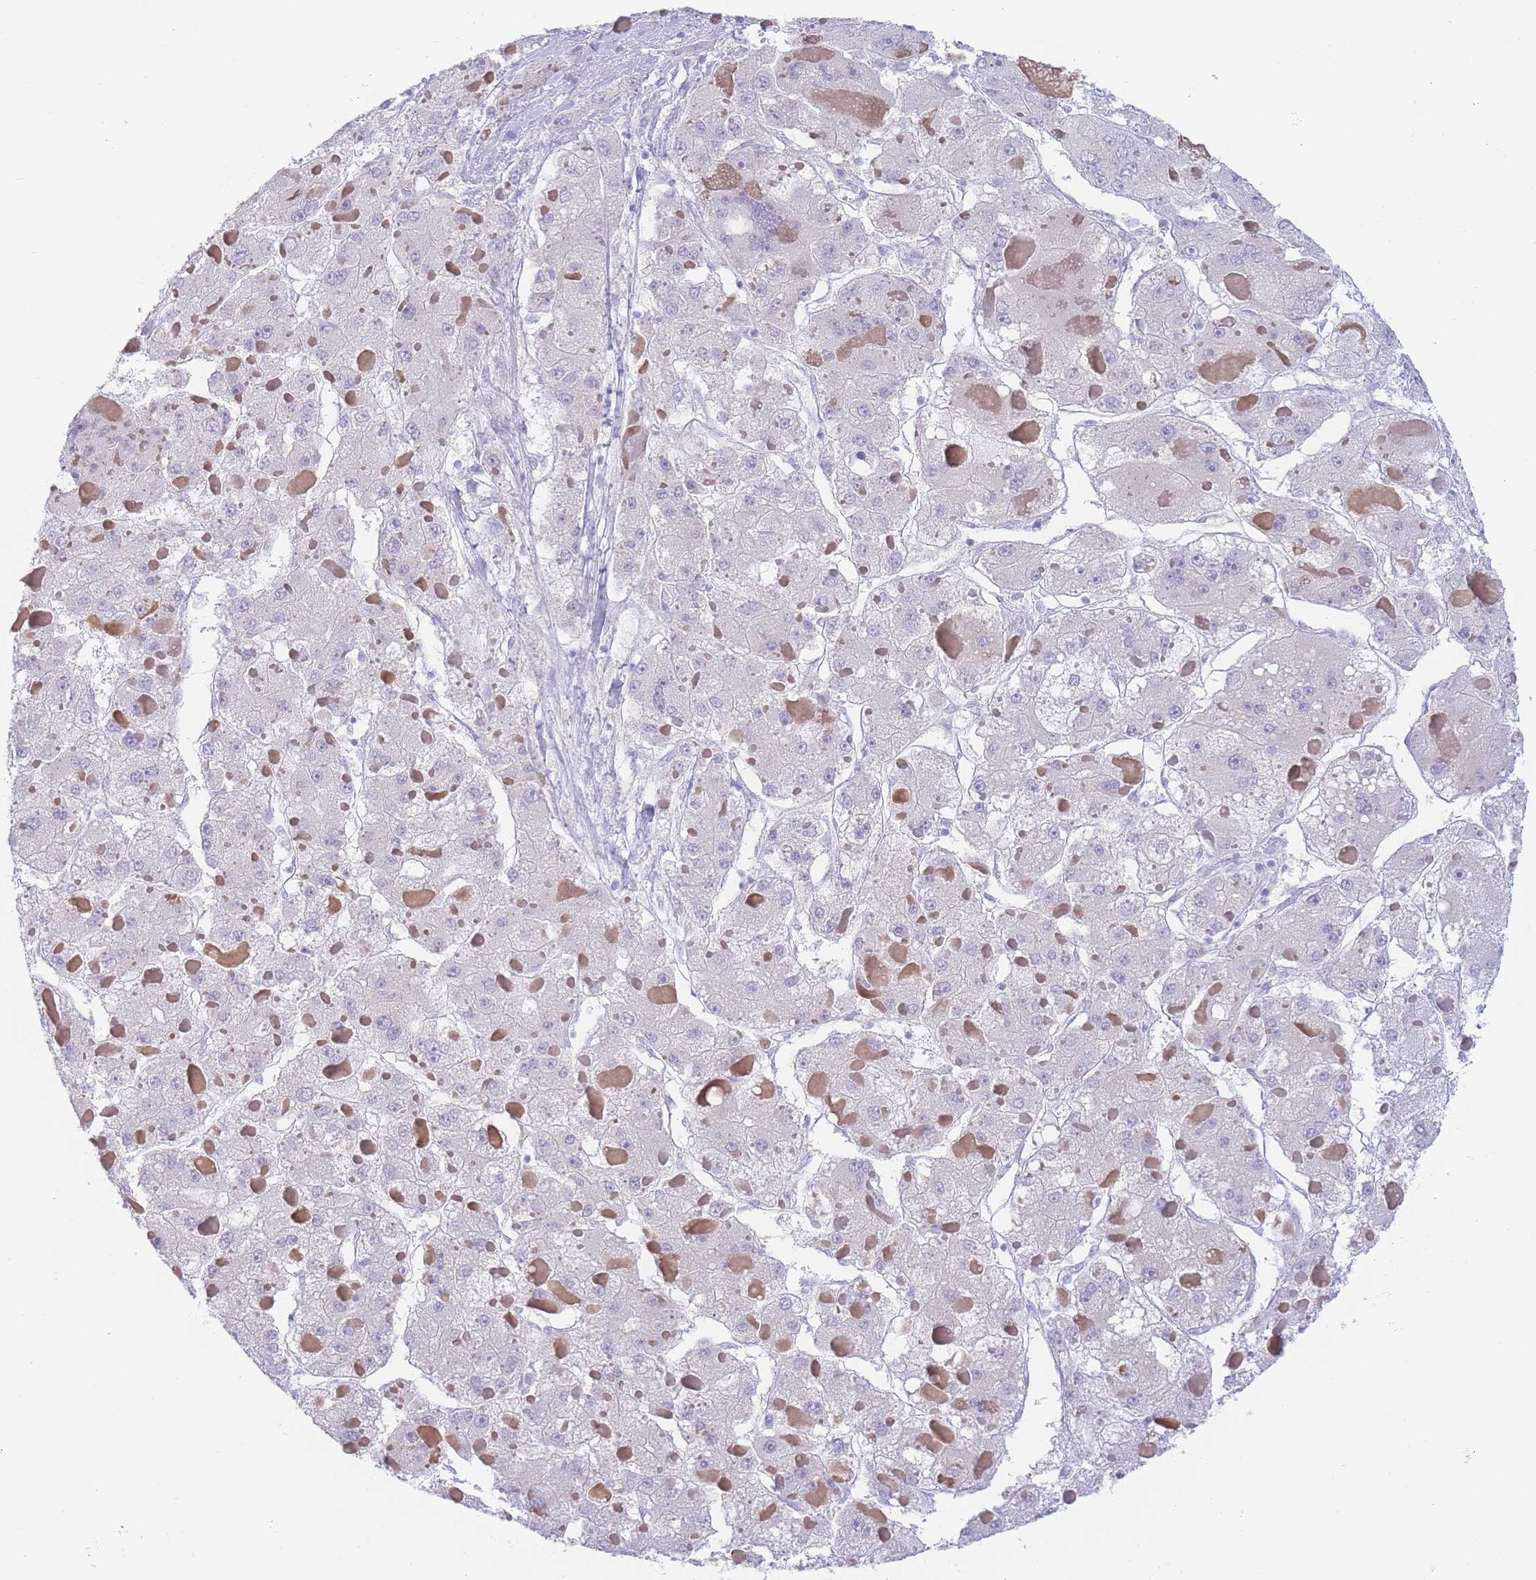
{"staining": {"intensity": "negative", "quantity": "none", "location": "none"}, "tissue": "liver cancer", "cell_type": "Tumor cells", "image_type": "cancer", "snomed": [{"axis": "morphology", "description": "Carcinoma, Hepatocellular, NOS"}, {"axis": "topography", "description": "Liver"}], "caption": "An immunohistochemistry photomicrograph of hepatocellular carcinoma (liver) is shown. There is no staining in tumor cells of hepatocellular carcinoma (liver).", "gene": "PSMB5", "patient": {"sex": "female", "age": 73}}